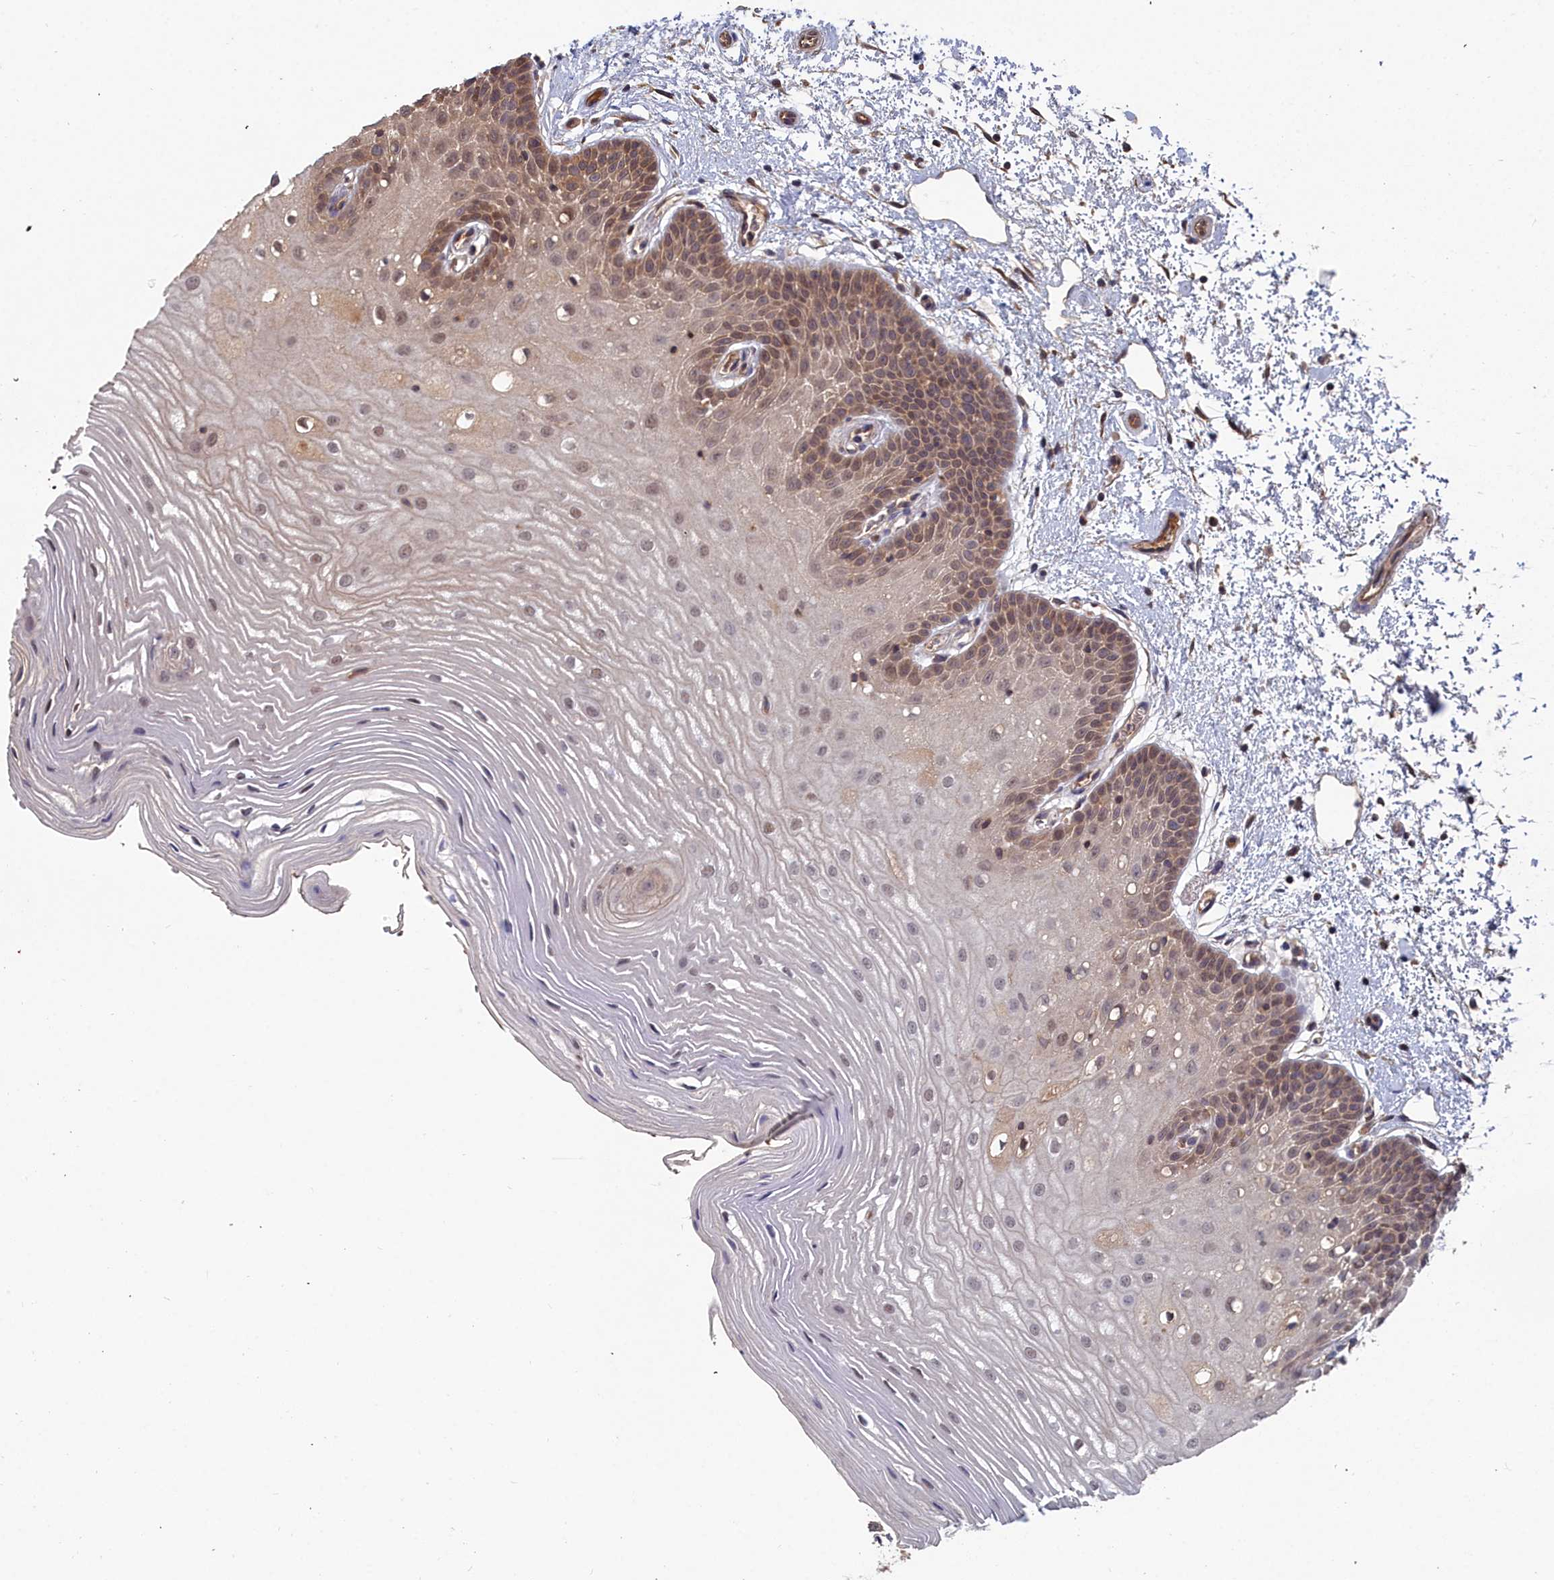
{"staining": {"intensity": "moderate", "quantity": "25%-75%", "location": "cytoplasmic/membranous,nuclear"}, "tissue": "oral mucosa", "cell_type": "Squamous epithelial cells", "image_type": "normal", "snomed": [{"axis": "morphology", "description": "Normal tissue, NOS"}, {"axis": "topography", "description": "Oral tissue"}, {"axis": "topography", "description": "Tounge, NOS"}], "caption": "The image displays staining of unremarkable oral mucosa, revealing moderate cytoplasmic/membranous,nuclear protein expression (brown color) within squamous epithelial cells.", "gene": "GFRA2", "patient": {"sex": "female", "age": 73}}